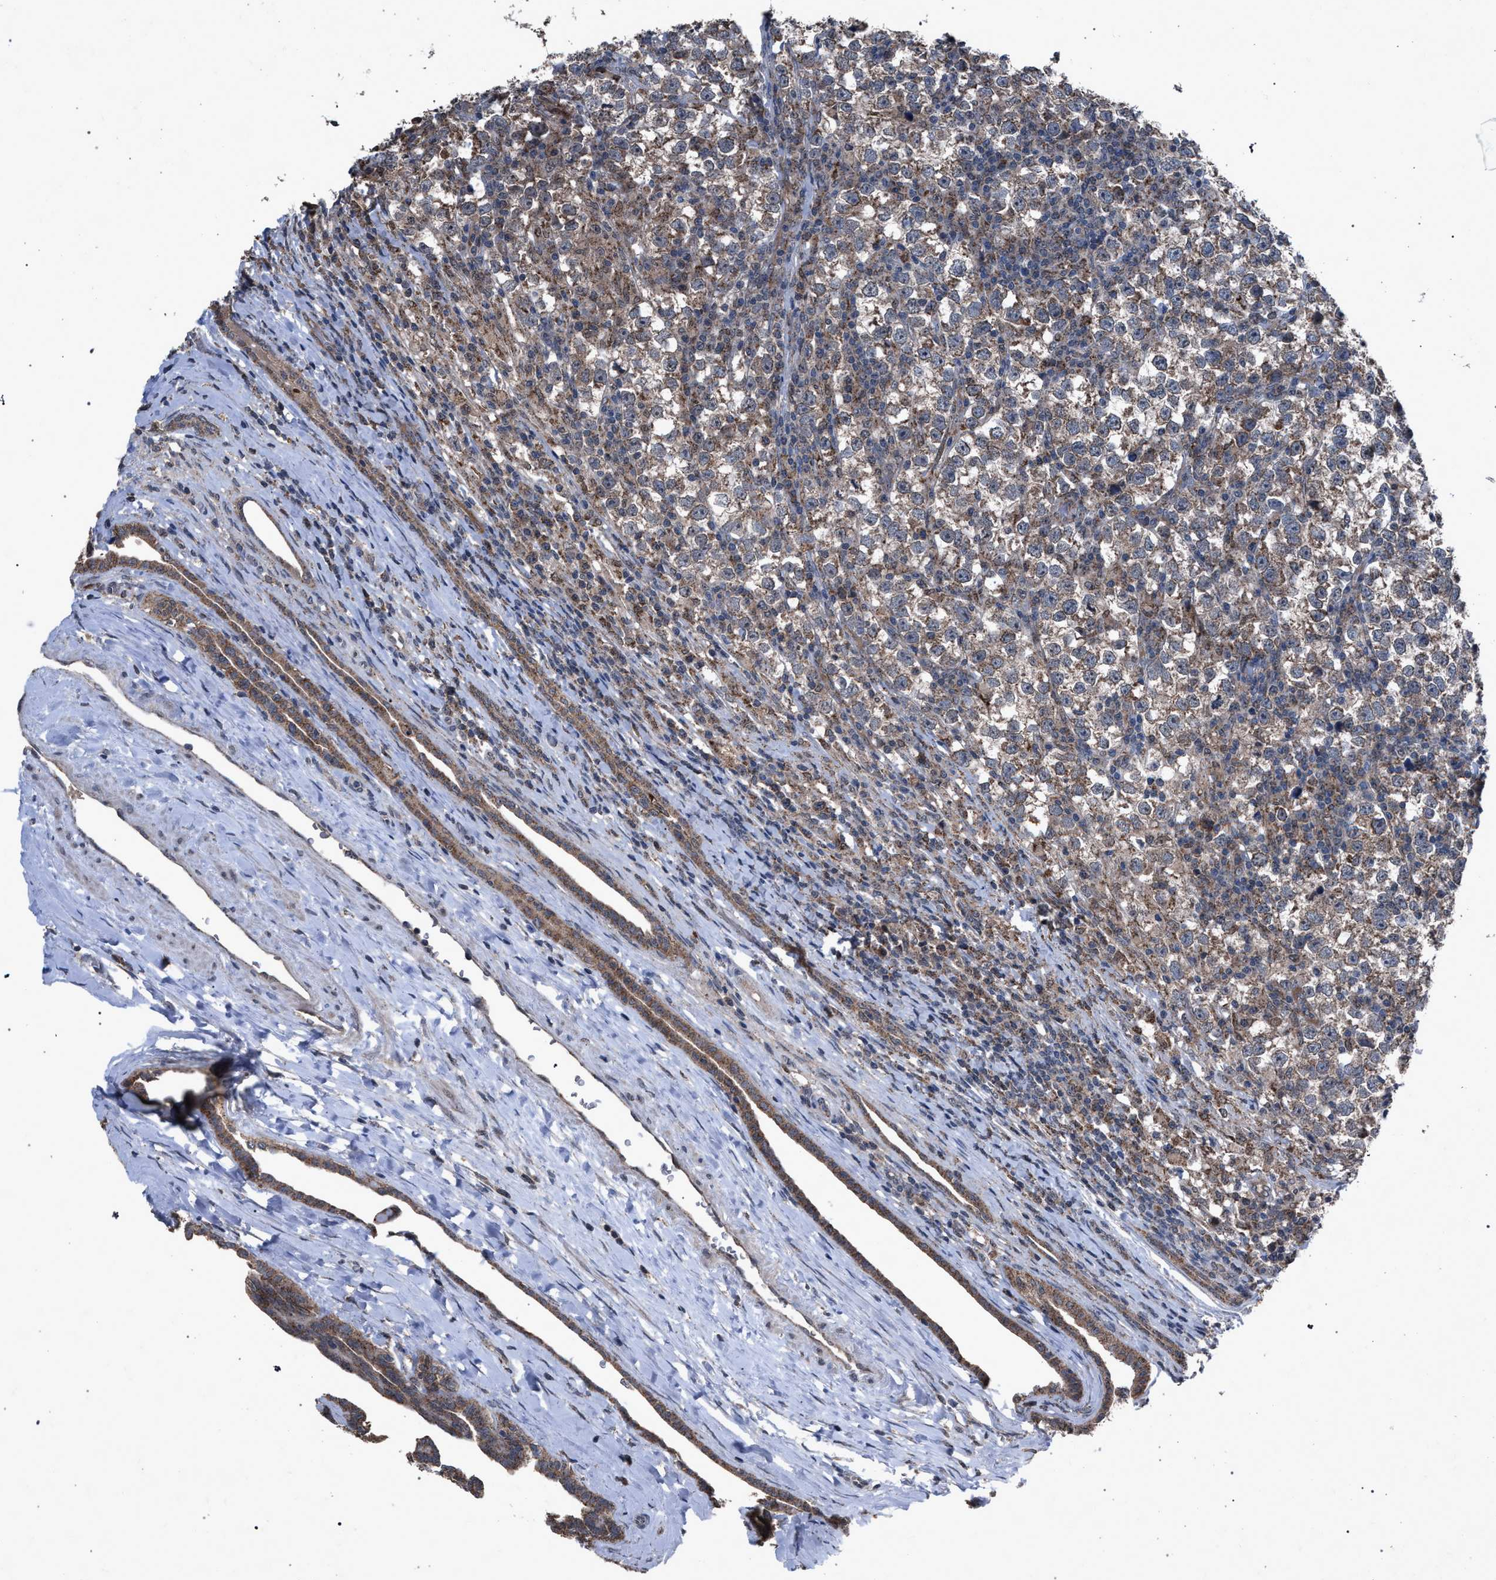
{"staining": {"intensity": "moderate", "quantity": ">75%", "location": "cytoplasmic/membranous"}, "tissue": "testis cancer", "cell_type": "Tumor cells", "image_type": "cancer", "snomed": [{"axis": "morphology", "description": "Normal tissue, NOS"}, {"axis": "morphology", "description": "Seminoma, NOS"}, {"axis": "topography", "description": "Testis"}], "caption": "Testis cancer (seminoma) was stained to show a protein in brown. There is medium levels of moderate cytoplasmic/membranous expression in approximately >75% of tumor cells. (IHC, brightfield microscopy, high magnification).", "gene": "HSD17B4", "patient": {"sex": "male", "age": 43}}